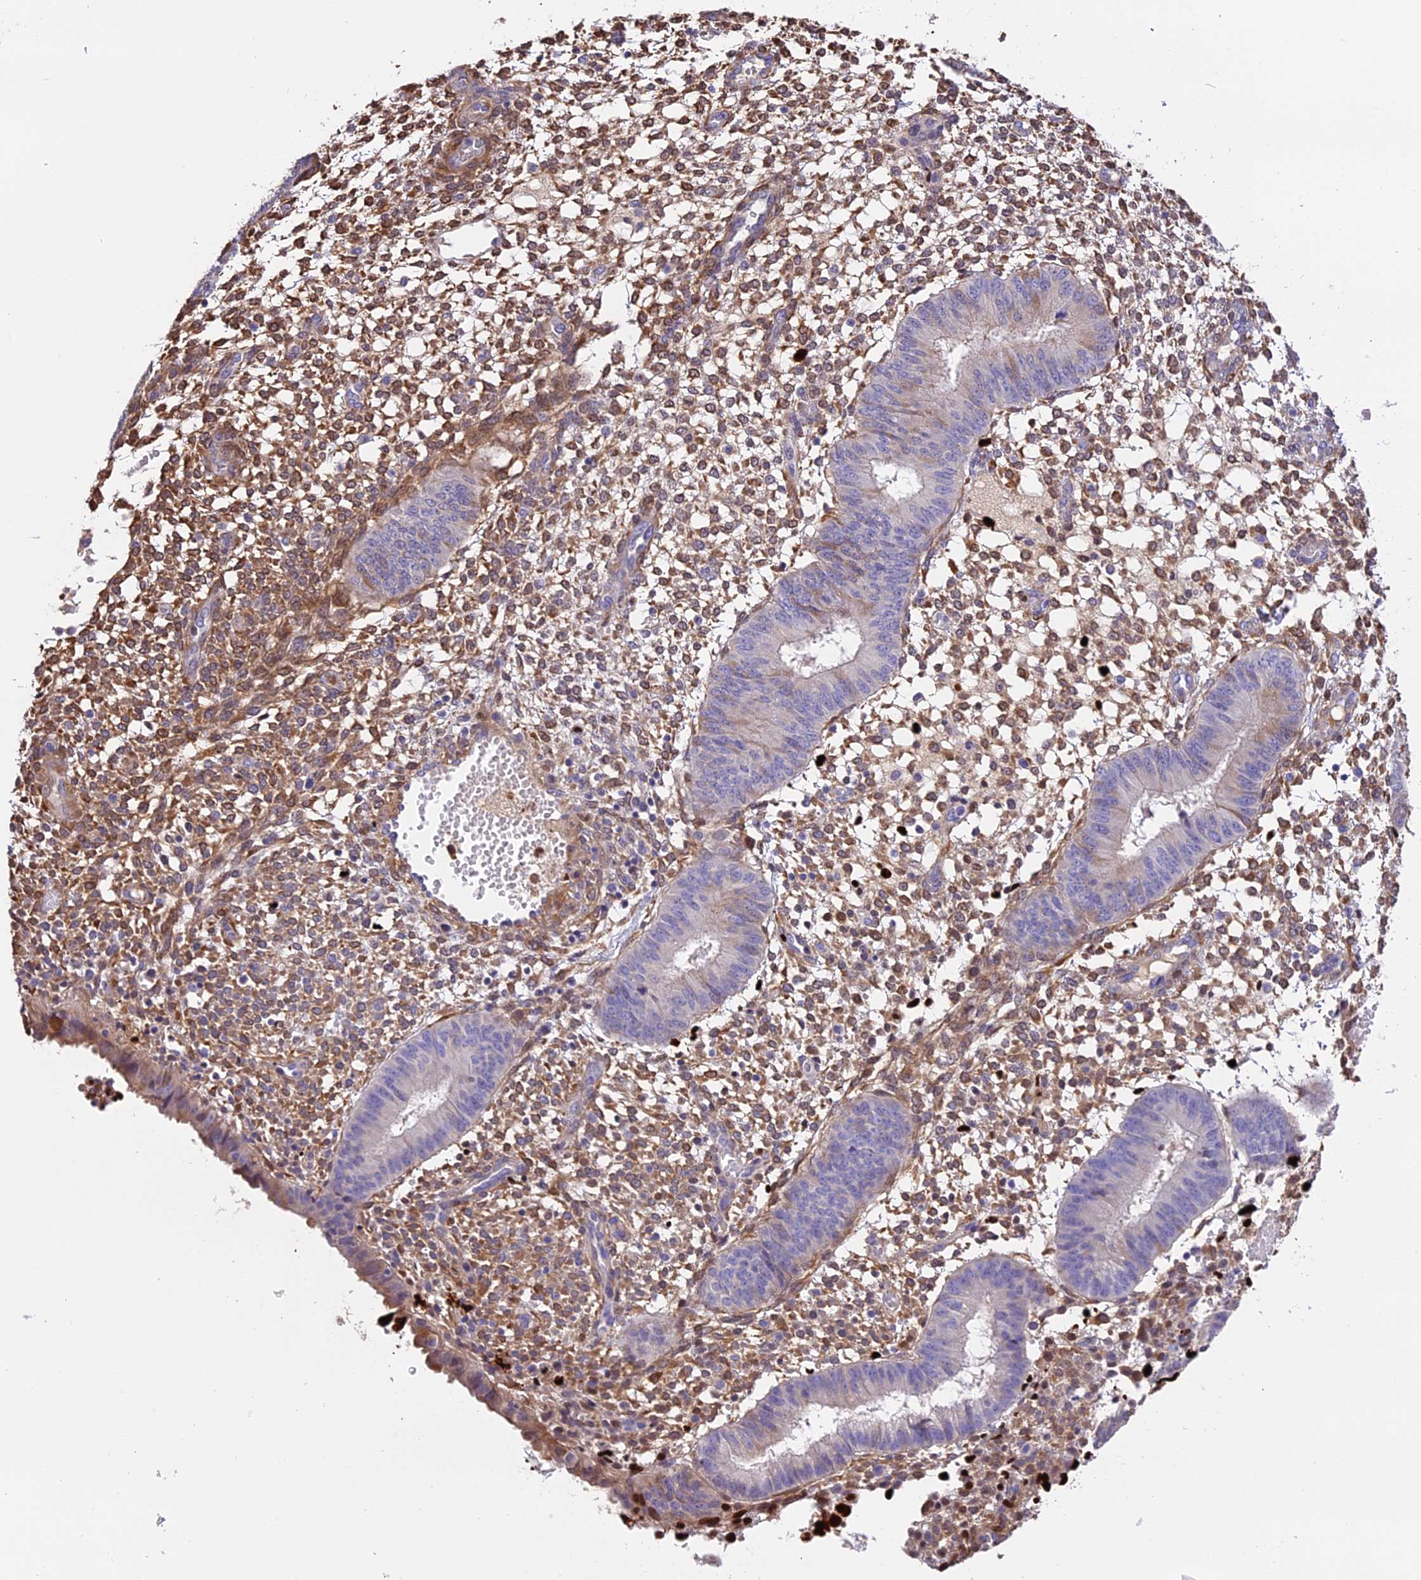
{"staining": {"intensity": "moderate", "quantity": "25%-75%", "location": "cytoplasmic/membranous"}, "tissue": "endometrium", "cell_type": "Cells in endometrial stroma", "image_type": "normal", "snomed": [{"axis": "morphology", "description": "Normal tissue, NOS"}, {"axis": "topography", "description": "Endometrium"}], "caption": "The histopathology image displays a brown stain indicating the presence of a protein in the cytoplasmic/membranous of cells in endometrial stroma in endometrium. (Stains: DAB (3,3'-diaminobenzidine) in brown, nuclei in blue, Microscopy: brightfield microscopy at high magnification).", "gene": "MAP3K7CL", "patient": {"sex": "female", "age": 49}}